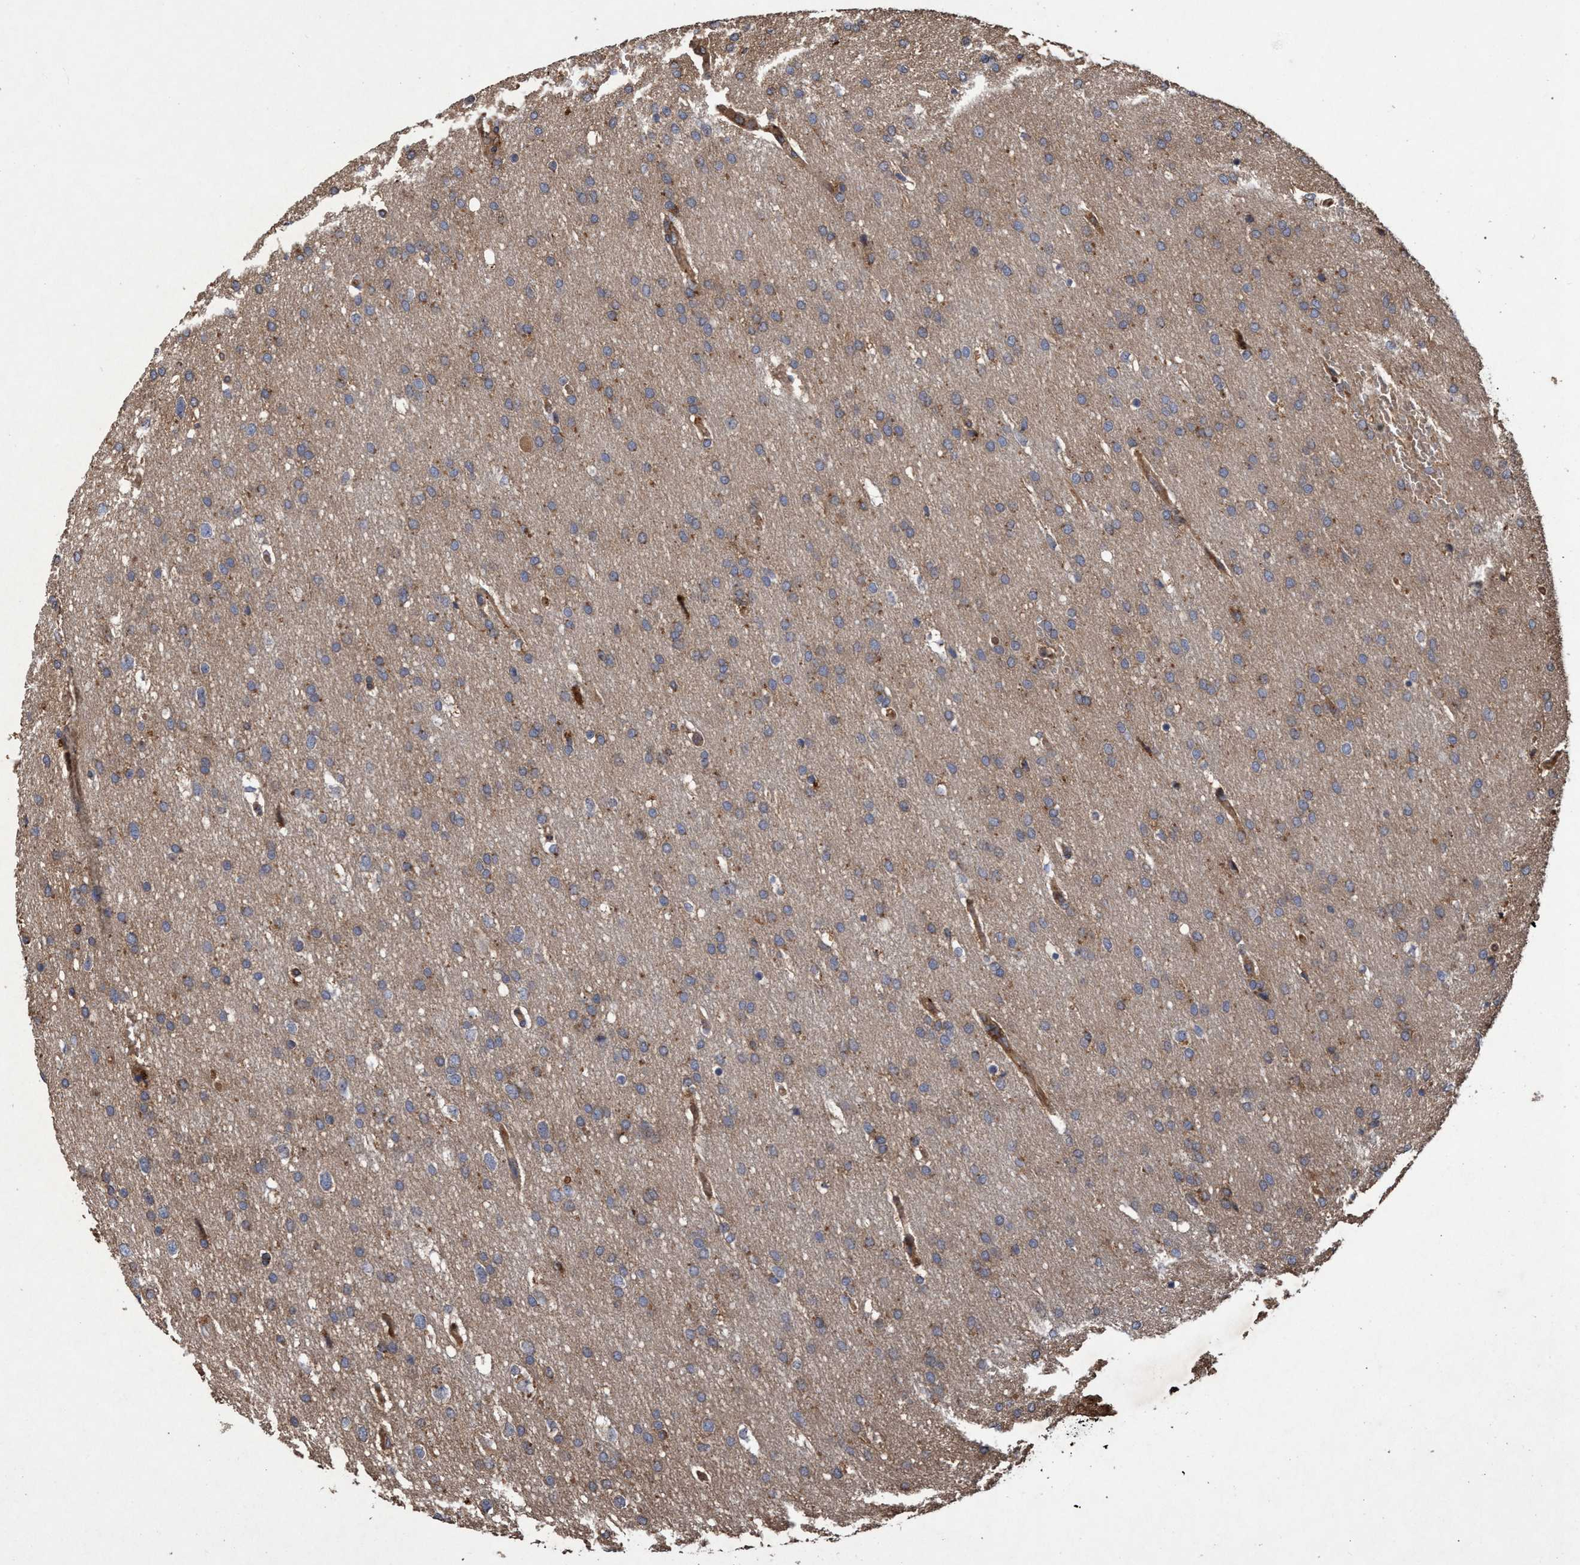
{"staining": {"intensity": "weak", "quantity": ">75%", "location": "cytoplasmic/membranous"}, "tissue": "glioma", "cell_type": "Tumor cells", "image_type": "cancer", "snomed": [{"axis": "morphology", "description": "Glioma, malignant, Low grade"}, {"axis": "topography", "description": "Brain"}], "caption": "Tumor cells exhibit low levels of weak cytoplasmic/membranous expression in about >75% of cells in malignant glioma (low-grade).", "gene": "CHMP6", "patient": {"sex": "female", "age": 37}}